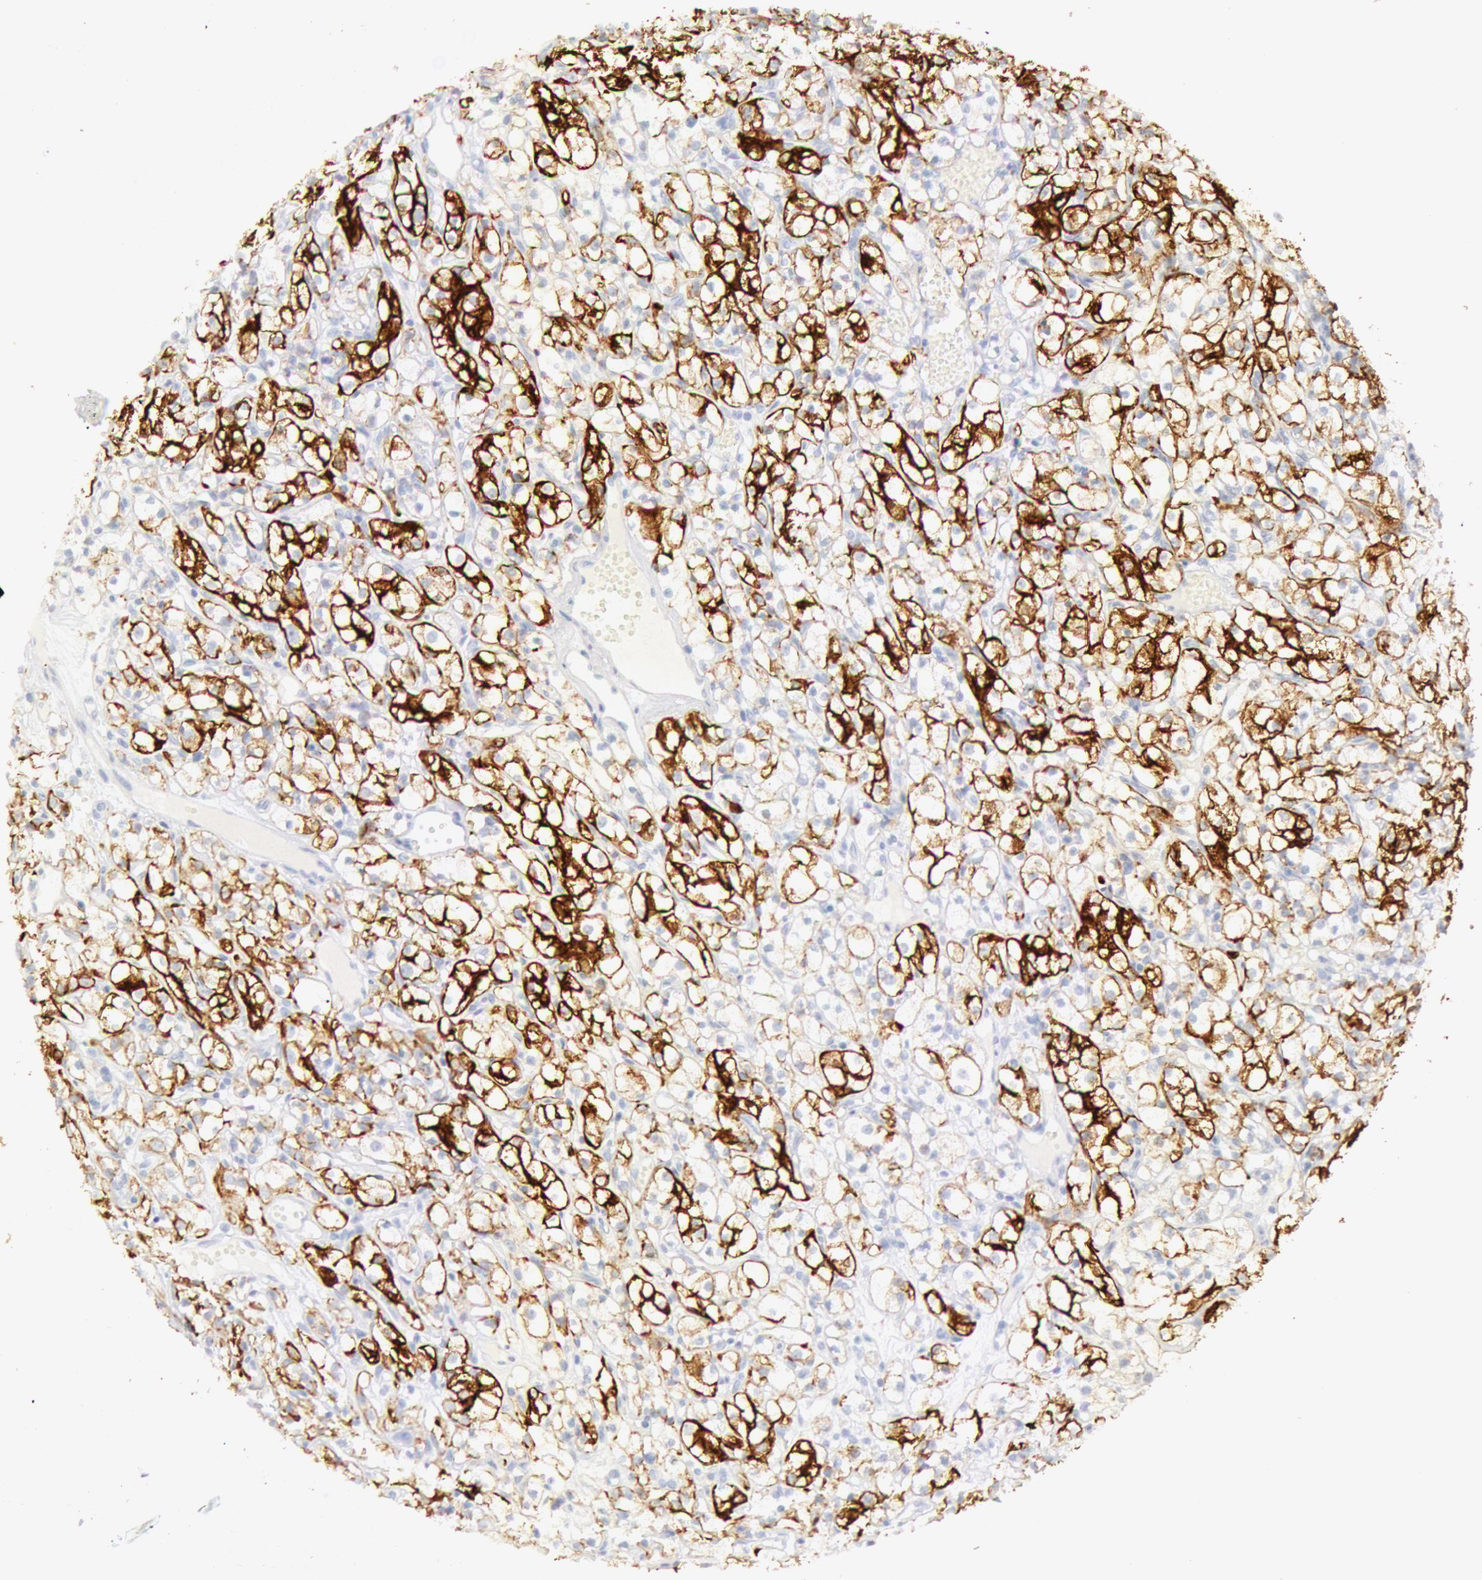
{"staining": {"intensity": "moderate", "quantity": "25%-75%", "location": "cytoplasmic/membranous"}, "tissue": "renal cancer", "cell_type": "Tumor cells", "image_type": "cancer", "snomed": [{"axis": "morphology", "description": "Adenocarcinoma, NOS"}, {"axis": "topography", "description": "Kidney"}], "caption": "Human renal adenocarcinoma stained with a brown dye displays moderate cytoplasmic/membranous positive positivity in approximately 25%-75% of tumor cells.", "gene": "KRT8", "patient": {"sex": "male", "age": 61}}